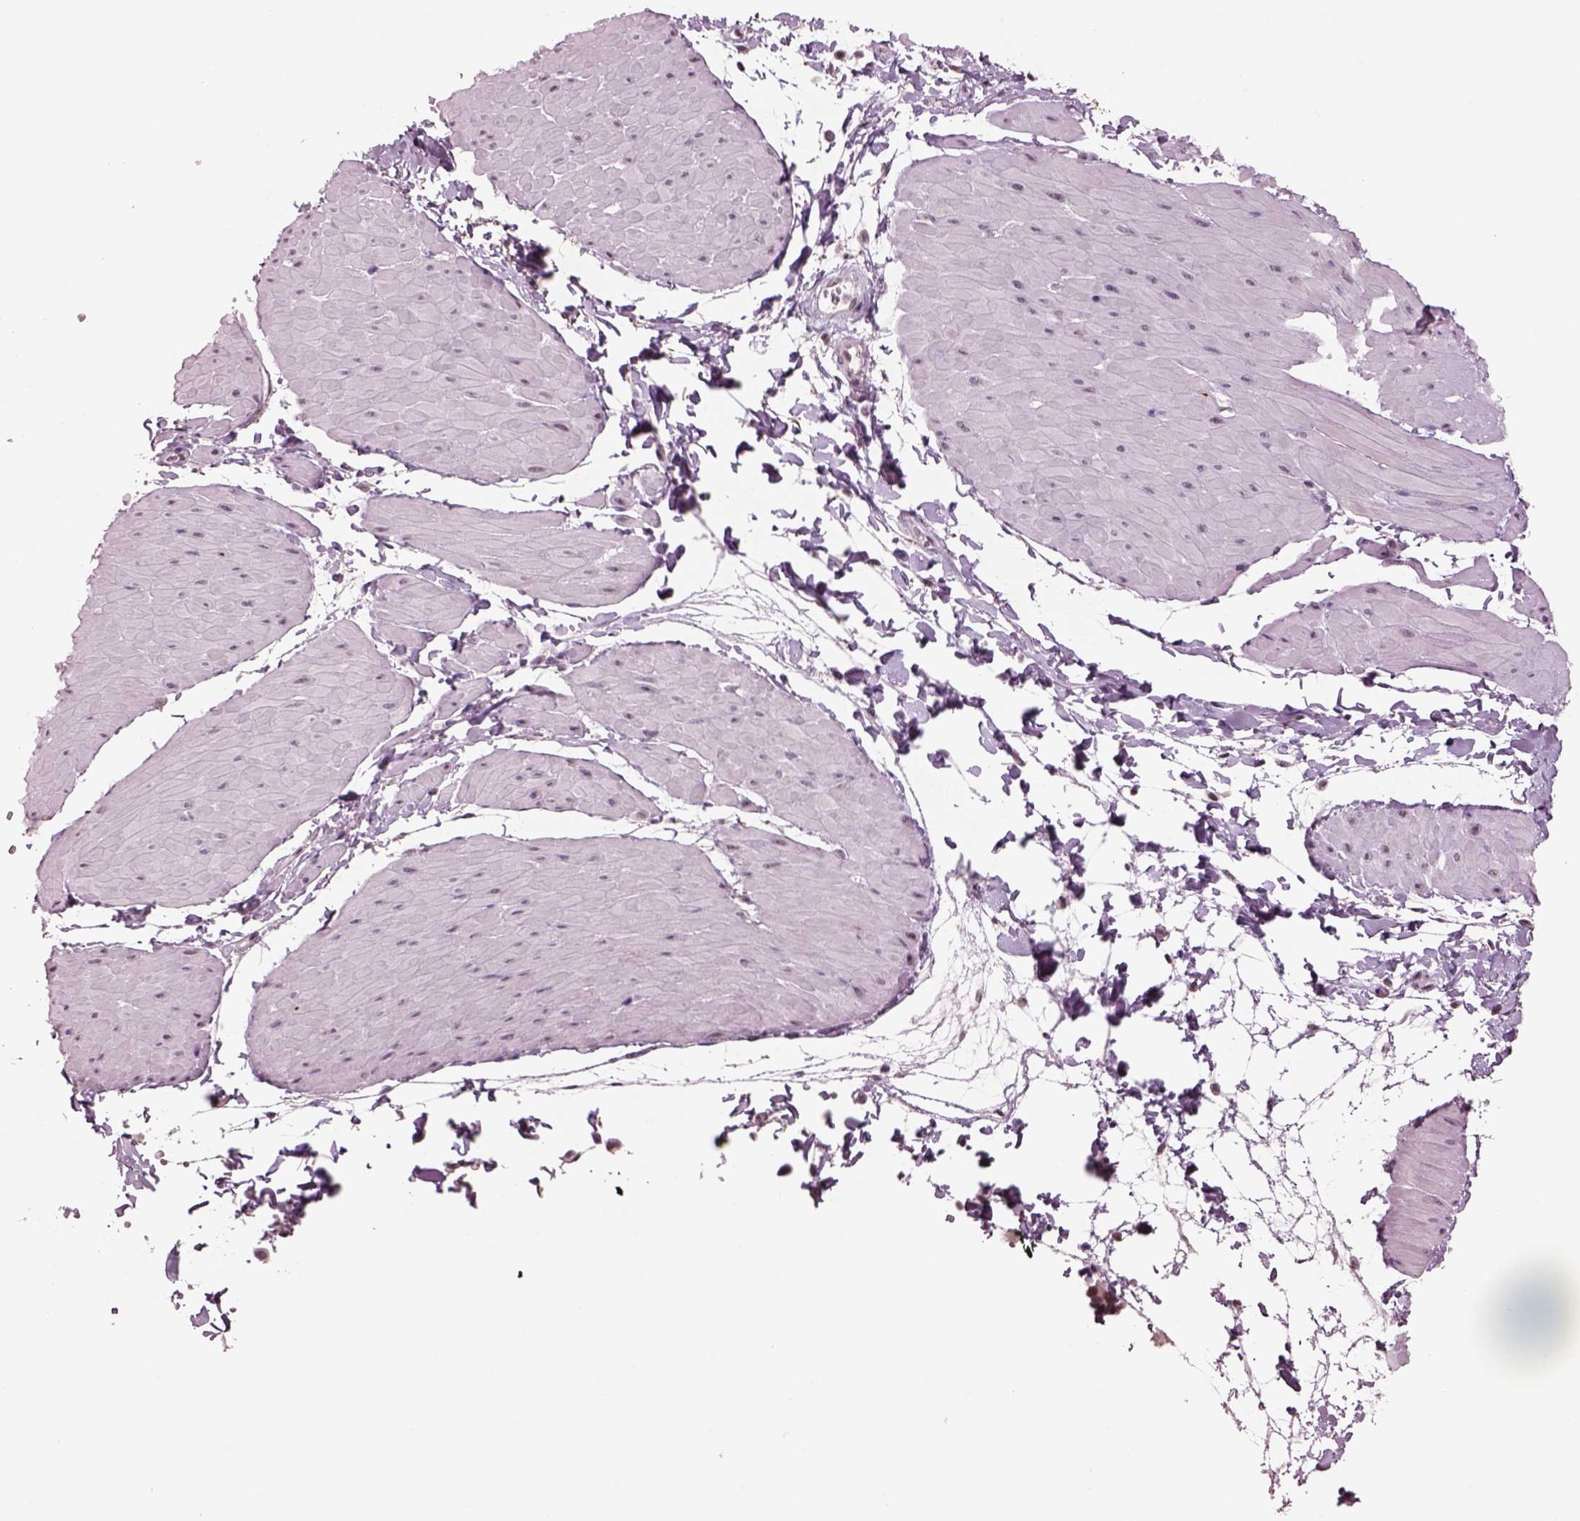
{"staining": {"intensity": "moderate", "quantity": "25%-75%", "location": "nuclear"}, "tissue": "adipose tissue", "cell_type": "Adipocytes", "image_type": "normal", "snomed": [{"axis": "morphology", "description": "Normal tissue, NOS"}, {"axis": "topography", "description": "Smooth muscle"}, {"axis": "topography", "description": "Peripheral nerve tissue"}], "caption": "Adipose tissue stained with immunohistochemistry demonstrates moderate nuclear positivity in approximately 25%-75% of adipocytes. (Brightfield microscopy of DAB IHC at high magnification).", "gene": "SEPHS1", "patient": {"sex": "male", "age": 58}}